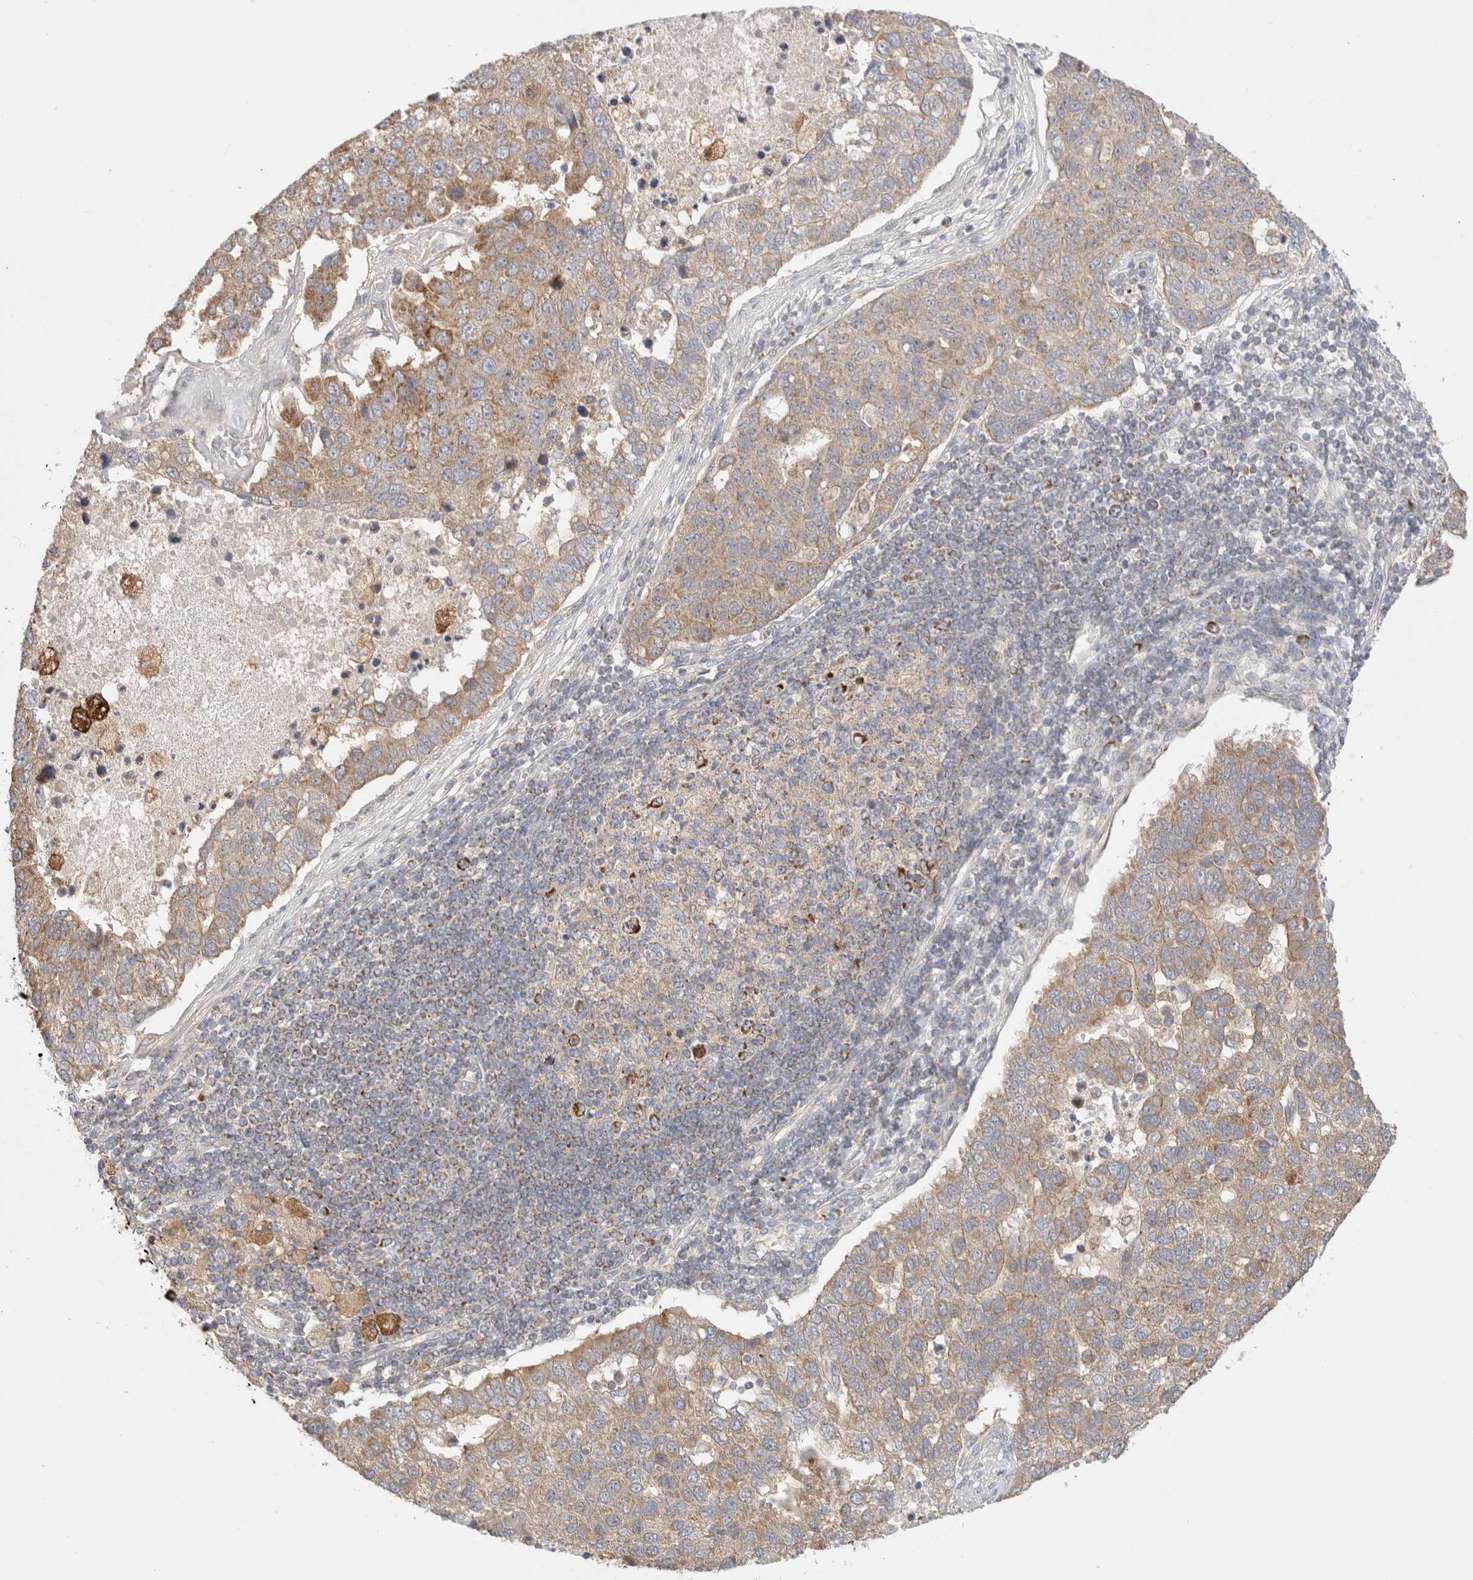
{"staining": {"intensity": "moderate", "quantity": ">75%", "location": "cytoplasmic/membranous"}, "tissue": "pancreatic cancer", "cell_type": "Tumor cells", "image_type": "cancer", "snomed": [{"axis": "morphology", "description": "Adenocarcinoma, NOS"}, {"axis": "topography", "description": "Pancreas"}], "caption": "Pancreatic cancer stained for a protein (brown) exhibits moderate cytoplasmic/membranous positive expression in approximately >75% of tumor cells.", "gene": "MRM3", "patient": {"sex": "female", "age": 61}}